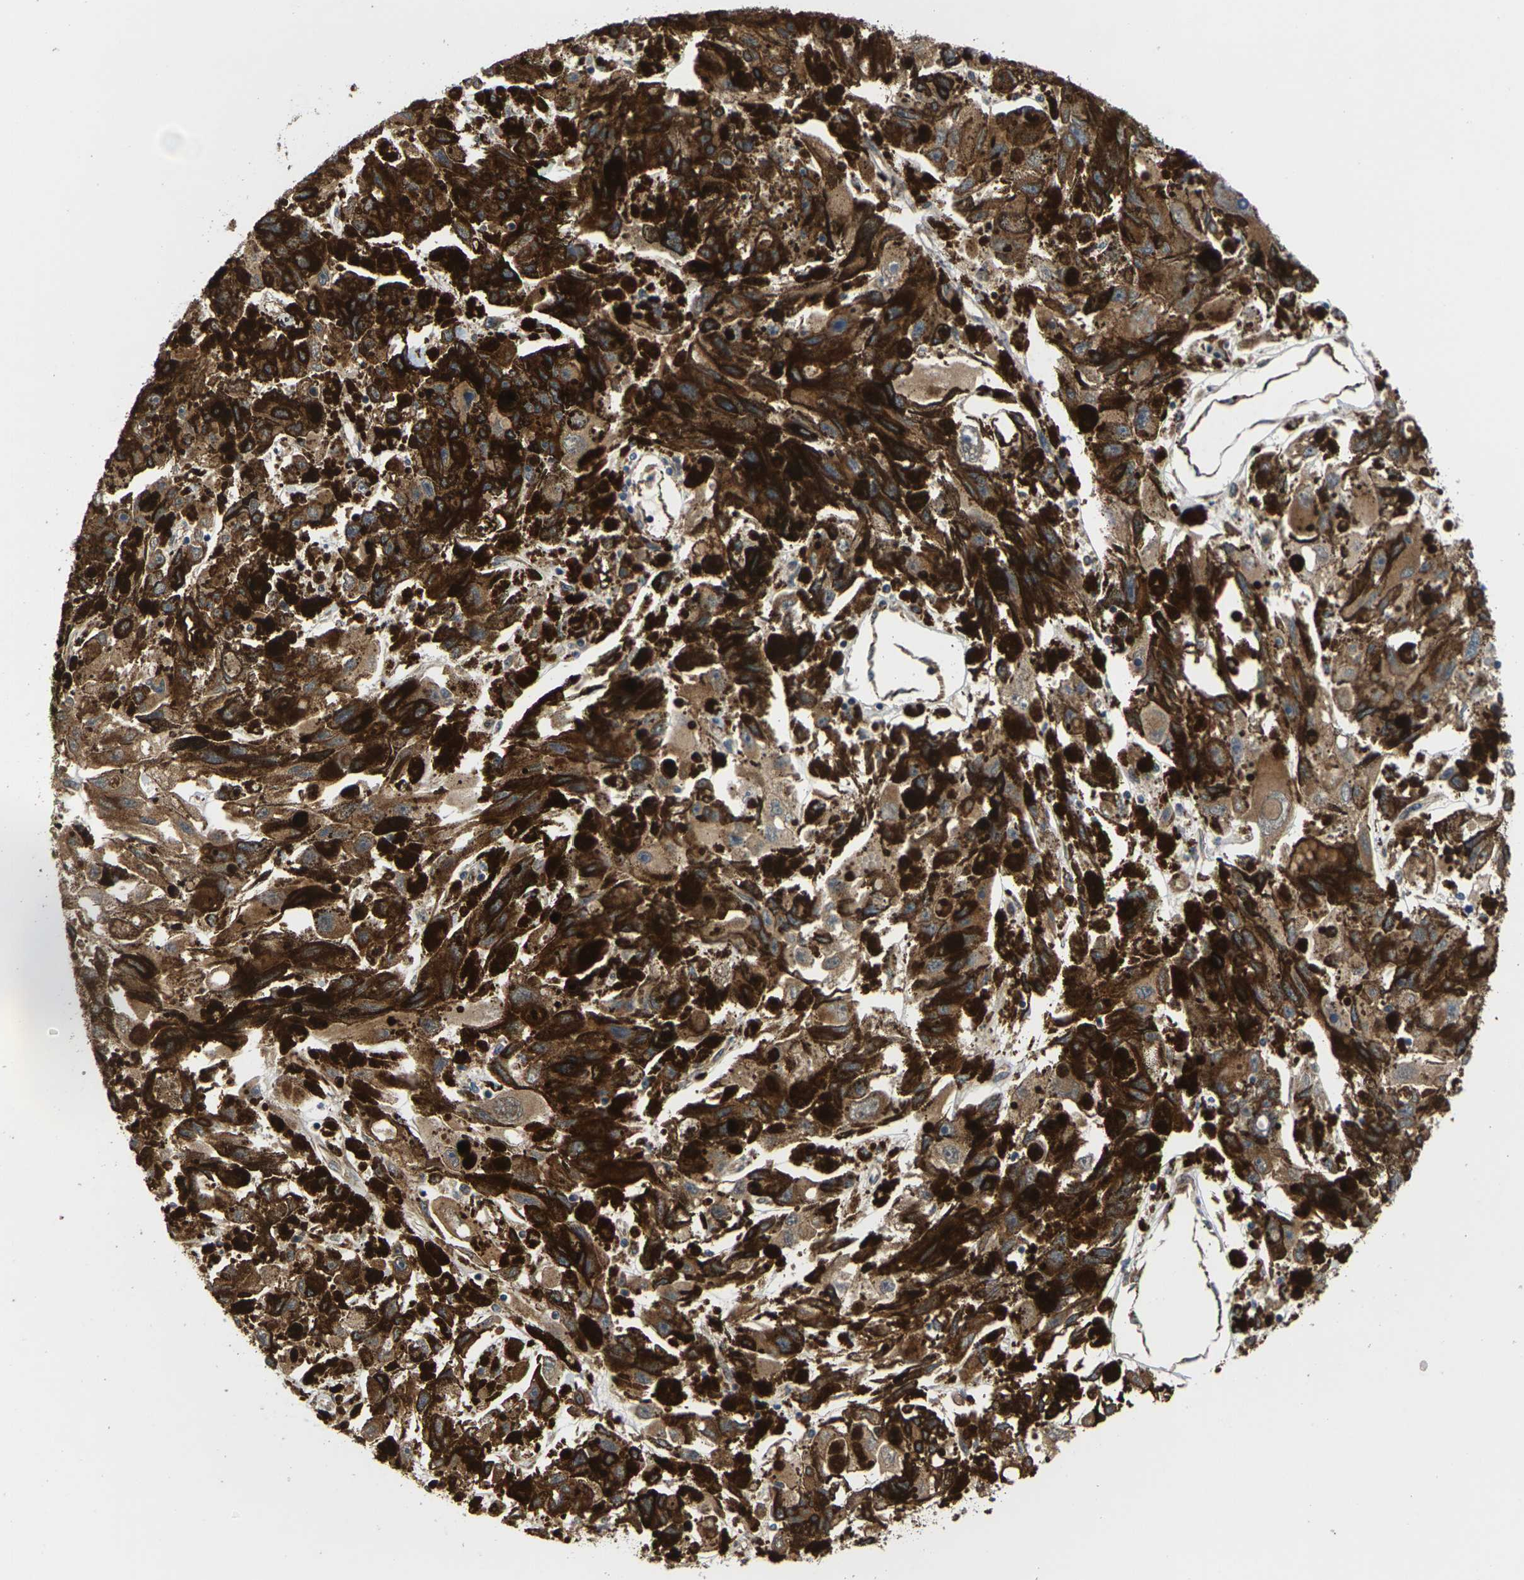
{"staining": {"intensity": "moderate", "quantity": ">75%", "location": "cytoplasmic/membranous"}, "tissue": "melanoma", "cell_type": "Tumor cells", "image_type": "cancer", "snomed": [{"axis": "morphology", "description": "Malignant melanoma, NOS"}, {"axis": "topography", "description": "Skin"}], "caption": "Malignant melanoma stained for a protein displays moderate cytoplasmic/membranous positivity in tumor cells. The staining was performed using DAB to visualize the protein expression in brown, while the nuclei were stained in blue with hematoxylin (Magnification: 20x).", "gene": "NRAS", "patient": {"sex": "female", "age": 104}}